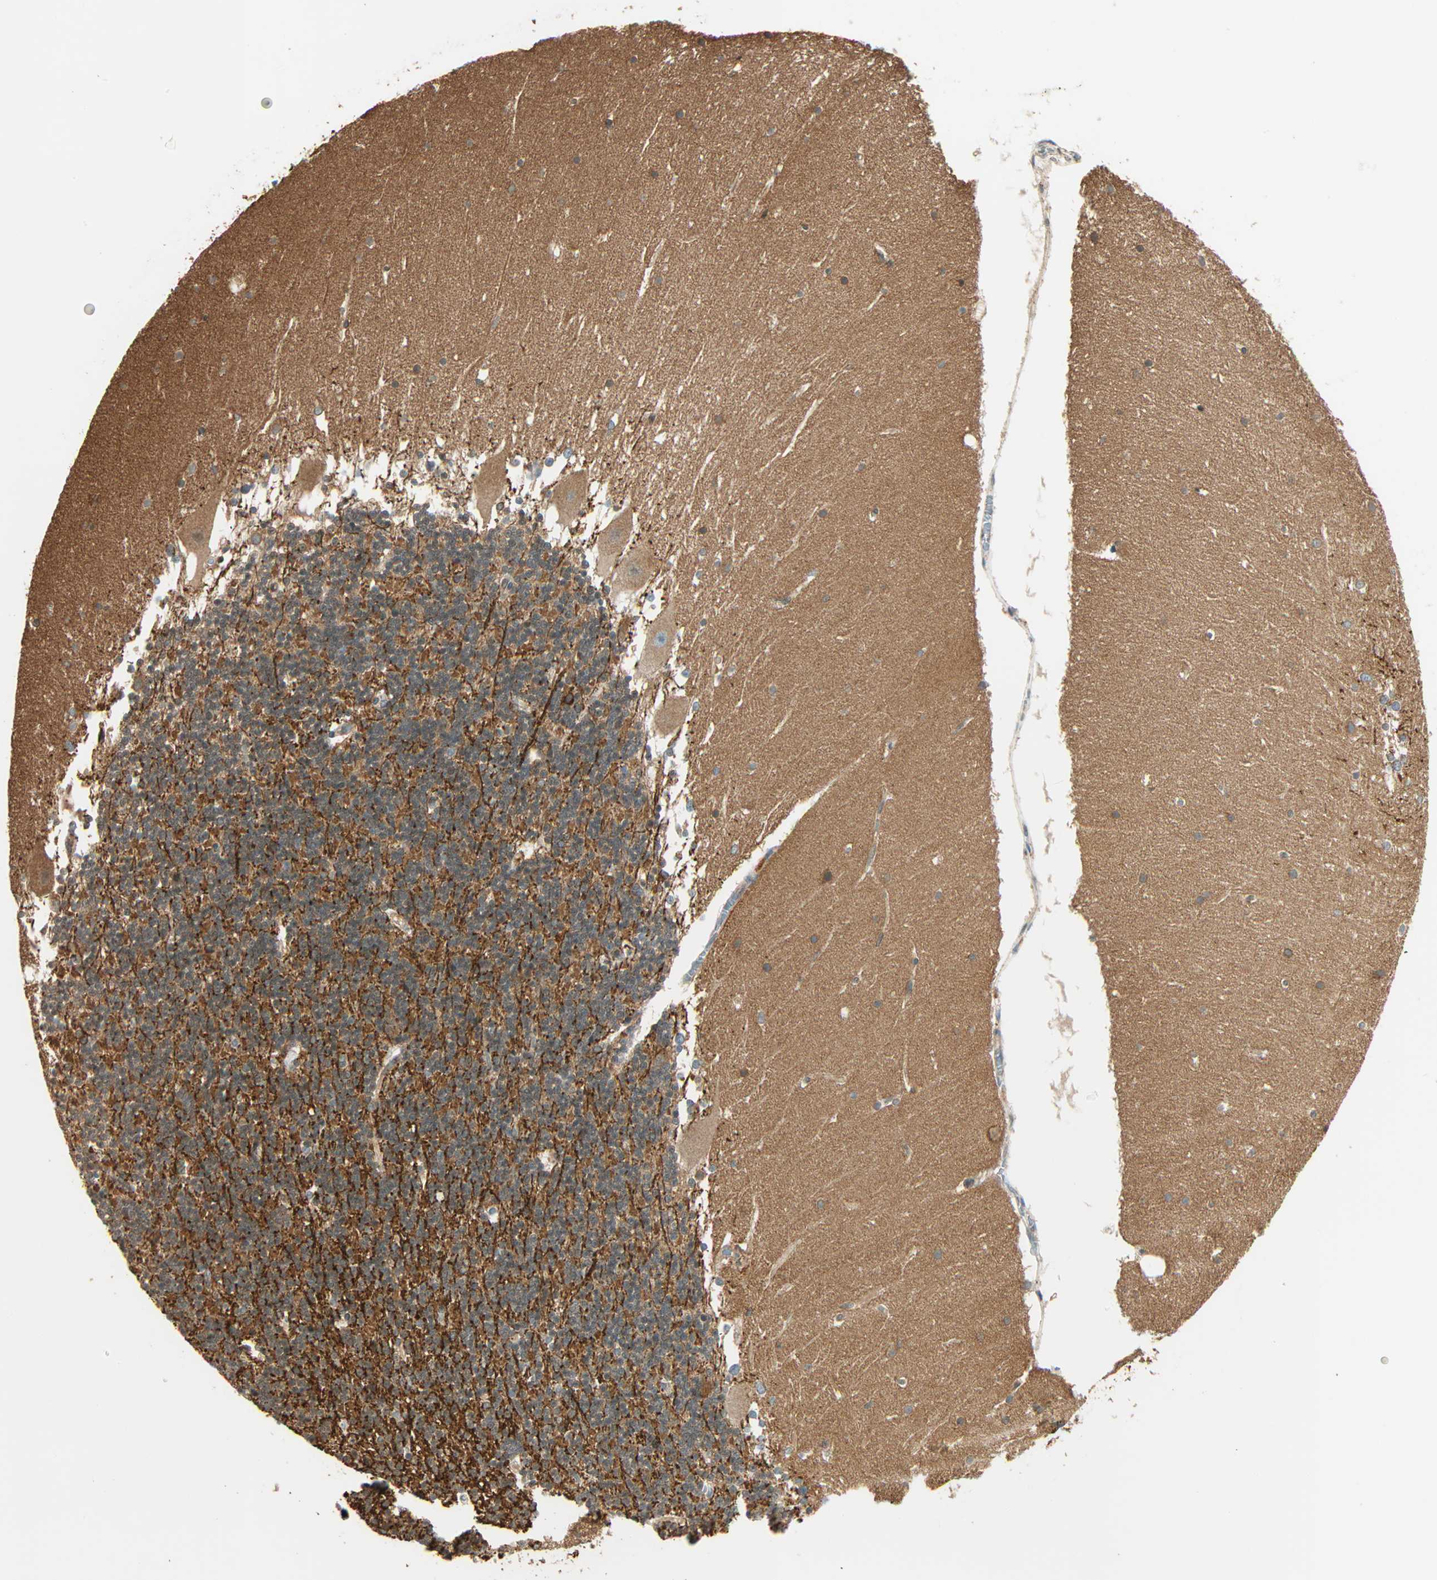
{"staining": {"intensity": "strong", "quantity": ">75%", "location": "cytoplasmic/membranous"}, "tissue": "cerebellum", "cell_type": "Cells in granular layer", "image_type": "normal", "snomed": [{"axis": "morphology", "description": "Normal tissue, NOS"}, {"axis": "topography", "description": "Cerebellum"}], "caption": "Cerebellum was stained to show a protein in brown. There is high levels of strong cytoplasmic/membranous staining in about >75% of cells in granular layer.", "gene": "PNPLA6", "patient": {"sex": "female", "age": 19}}